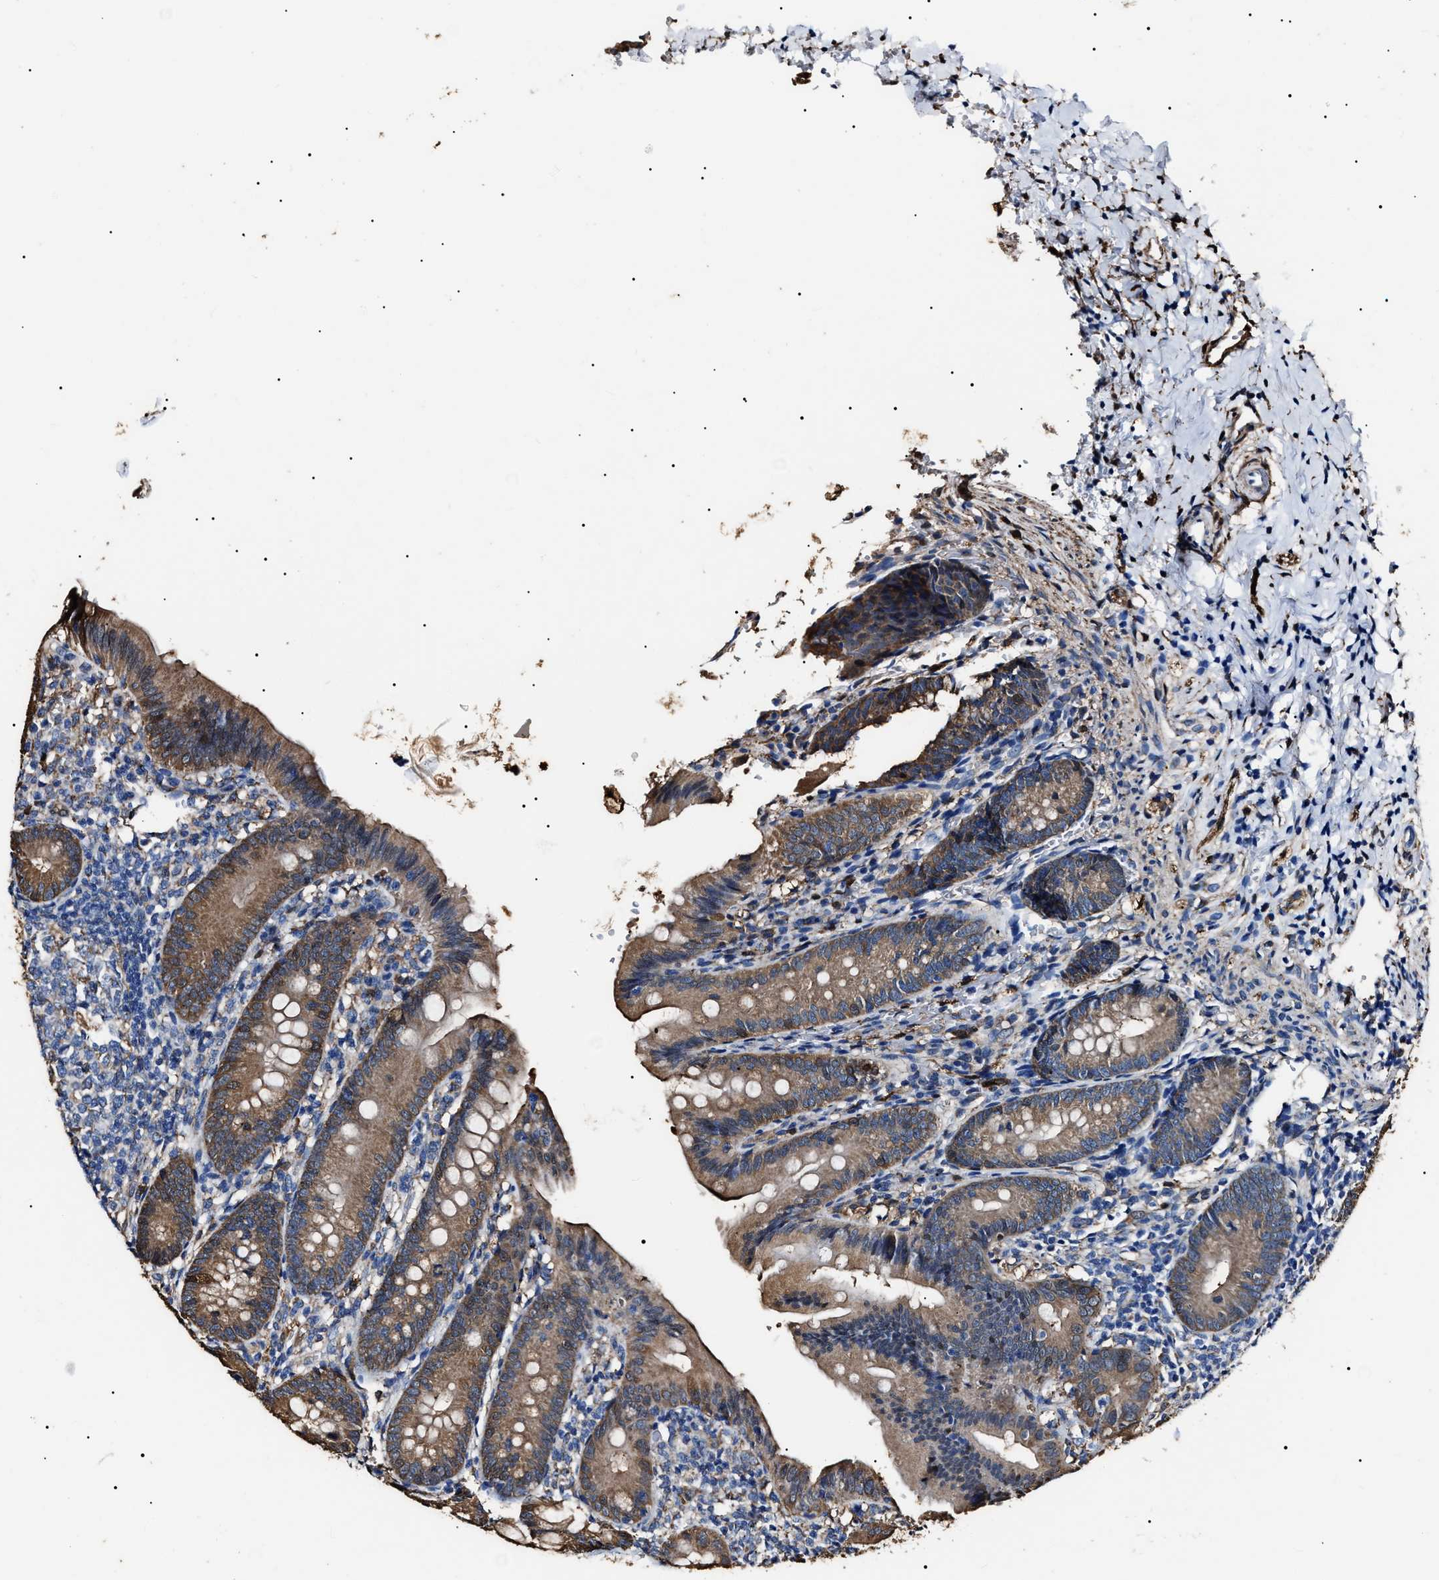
{"staining": {"intensity": "moderate", "quantity": "25%-75%", "location": "cytoplasmic/membranous"}, "tissue": "appendix", "cell_type": "Glandular cells", "image_type": "normal", "snomed": [{"axis": "morphology", "description": "Normal tissue, NOS"}, {"axis": "topography", "description": "Appendix"}], "caption": "About 25%-75% of glandular cells in unremarkable appendix demonstrate moderate cytoplasmic/membranous protein staining as visualized by brown immunohistochemical staining.", "gene": "ALDH1A1", "patient": {"sex": "male", "age": 1}}